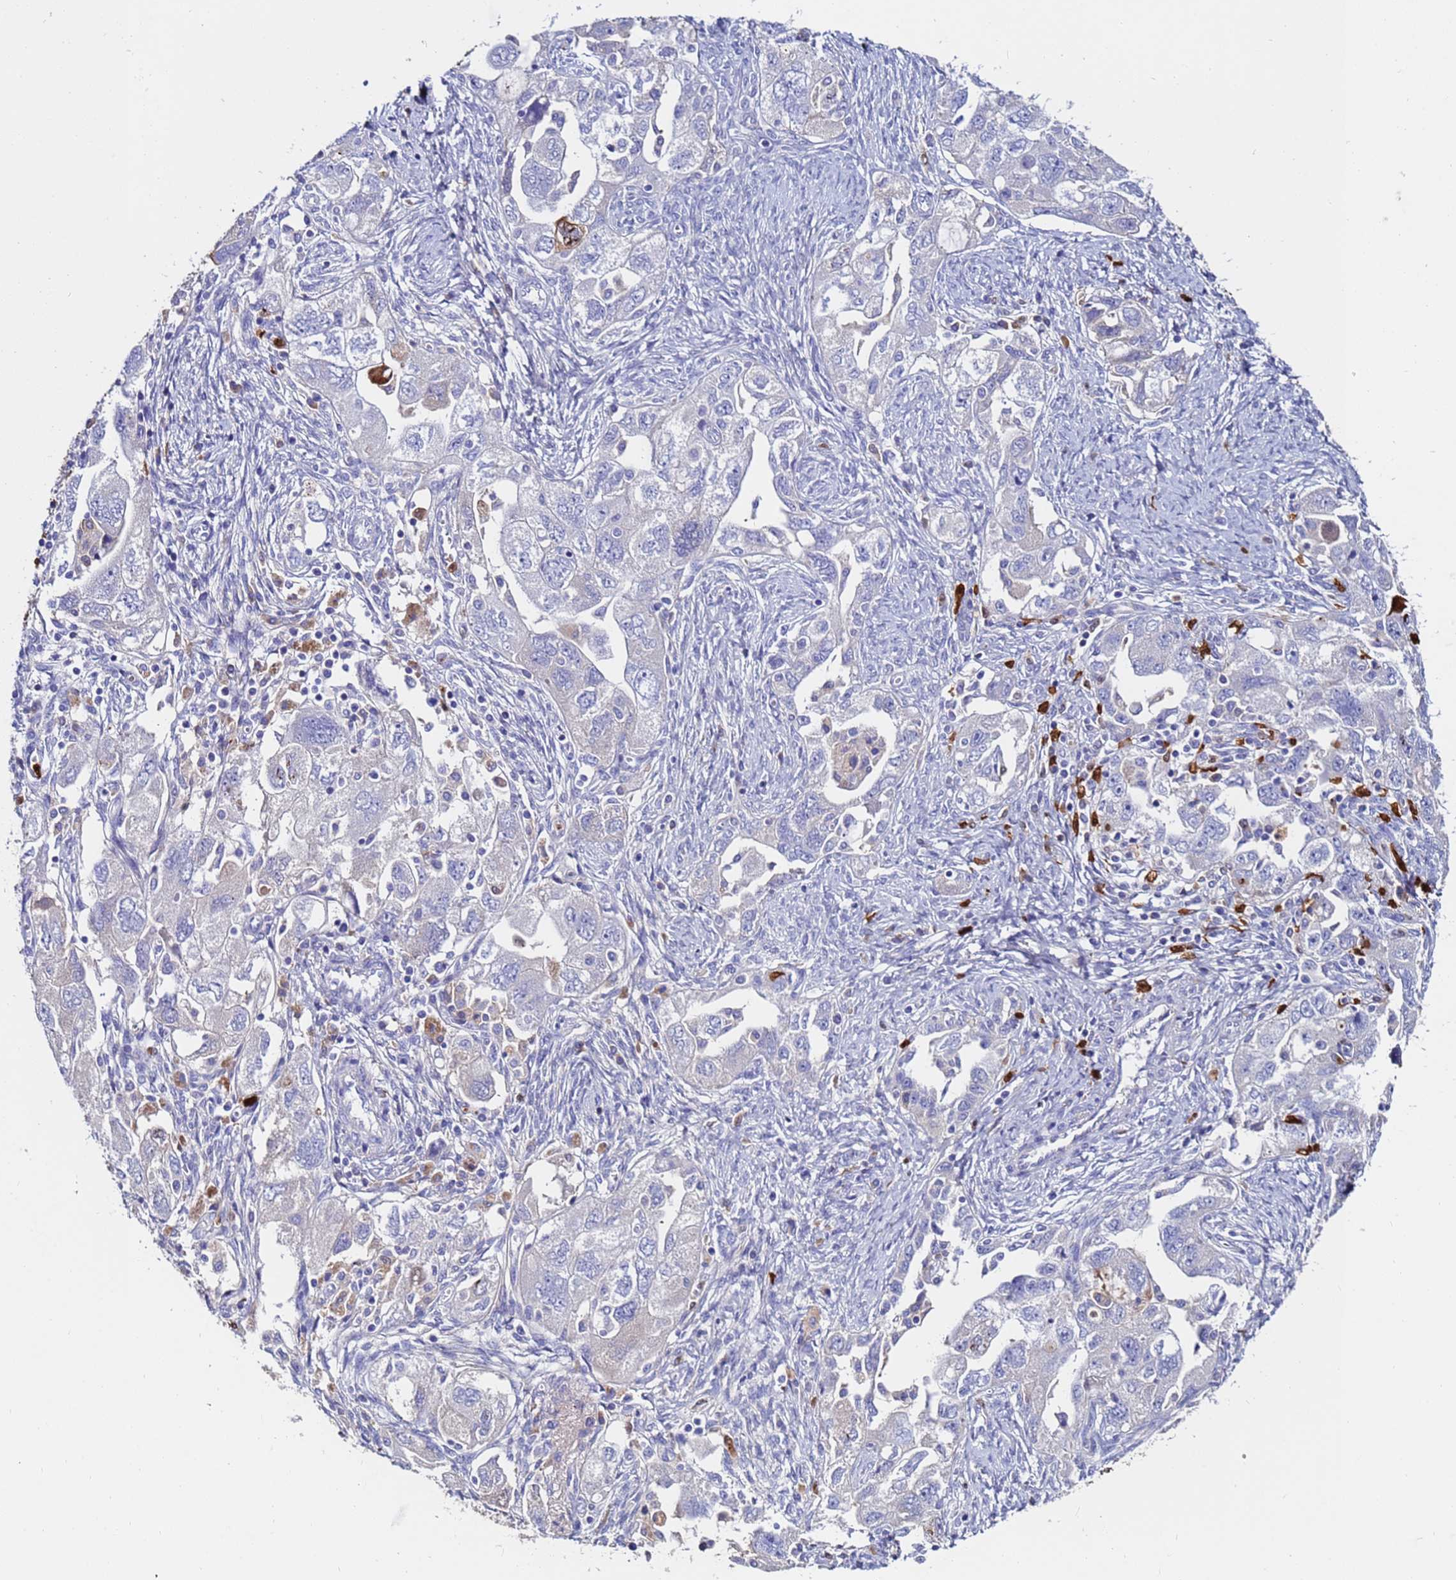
{"staining": {"intensity": "strong", "quantity": "<25%", "location": "cytoplasmic/membranous"}, "tissue": "ovarian cancer", "cell_type": "Tumor cells", "image_type": "cancer", "snomed": [{"axis": "morphology", "description": "Carcinoma, NOS"}, {"axis": "morphology", "description": "Cystadenocarcinoma, serous, NOS"}, {"axis": "topography", "description": "Ovary"}], "caption": "The image reveals staining of ovarian serous cystadenocarcinoma, revealing strong cytoplasmic/membranous protein staining (brown color) within tumor cells.", "gene": "TUBAL3", "patient": {"sex": "female", "age": 69}}